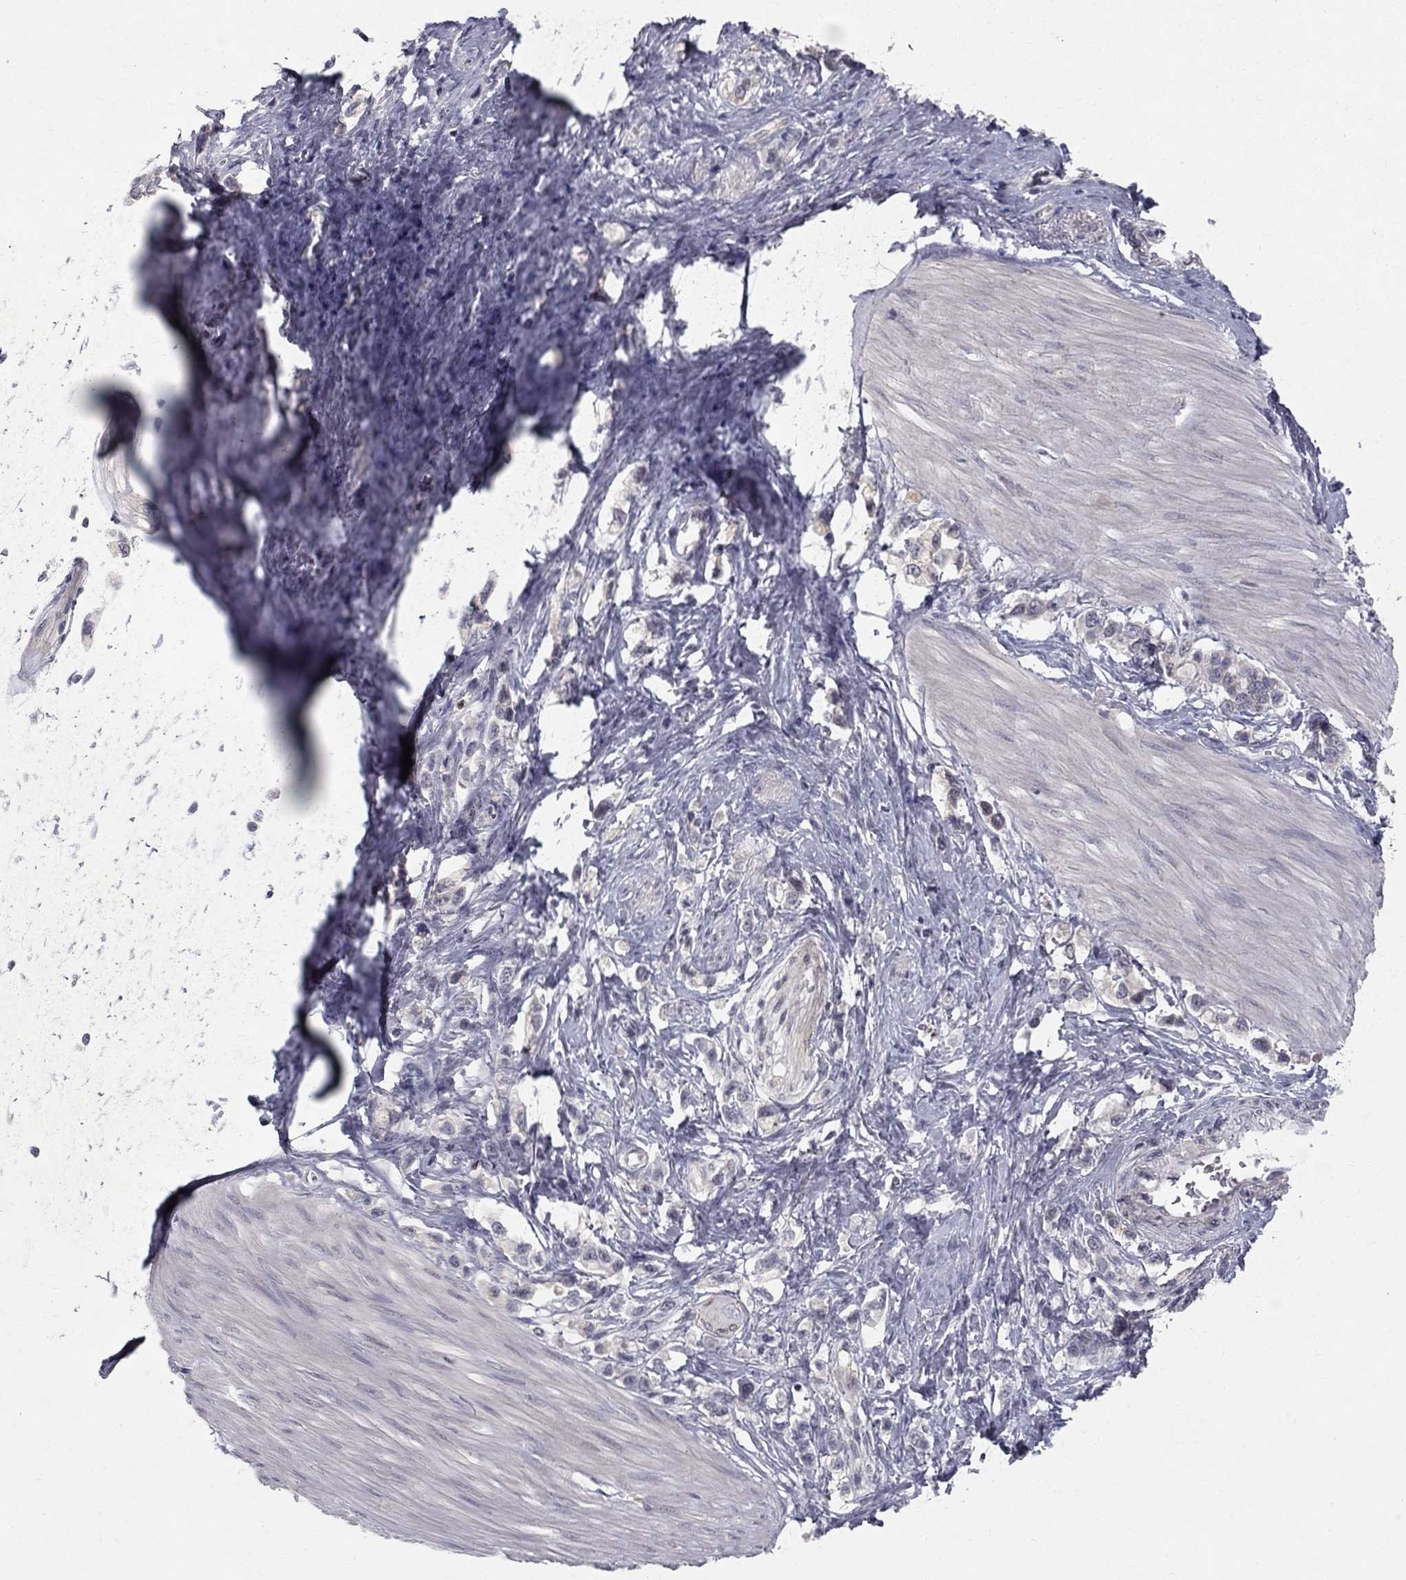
{"staining": {"intensity": "negative", "quantity": "none", "location": "none"}, "tissue": "stomach cancer", "cell_type": "Tumor cells", "image_type": "cancer", "snomed": [{"axis": "morphology", "description": "Normal tissue, NOS"}, {"axis": "morphology", "description": "Adenocarcinoma, NOS"}, {"axis": "morphology", "description": "Adenocarcinoma, High grade"}, {"axis": "topography", "description": "Stomach, upper"}, {"axis": "topography", "description": "Stomach"}], "caption": "Immunohistochemistry (IHC) of human stomach adenocarcinoma (high-grade) shows no positivity in tumor cells.", "gene": "CLIC6", "patient": {"sex": "female", "age": 65}}